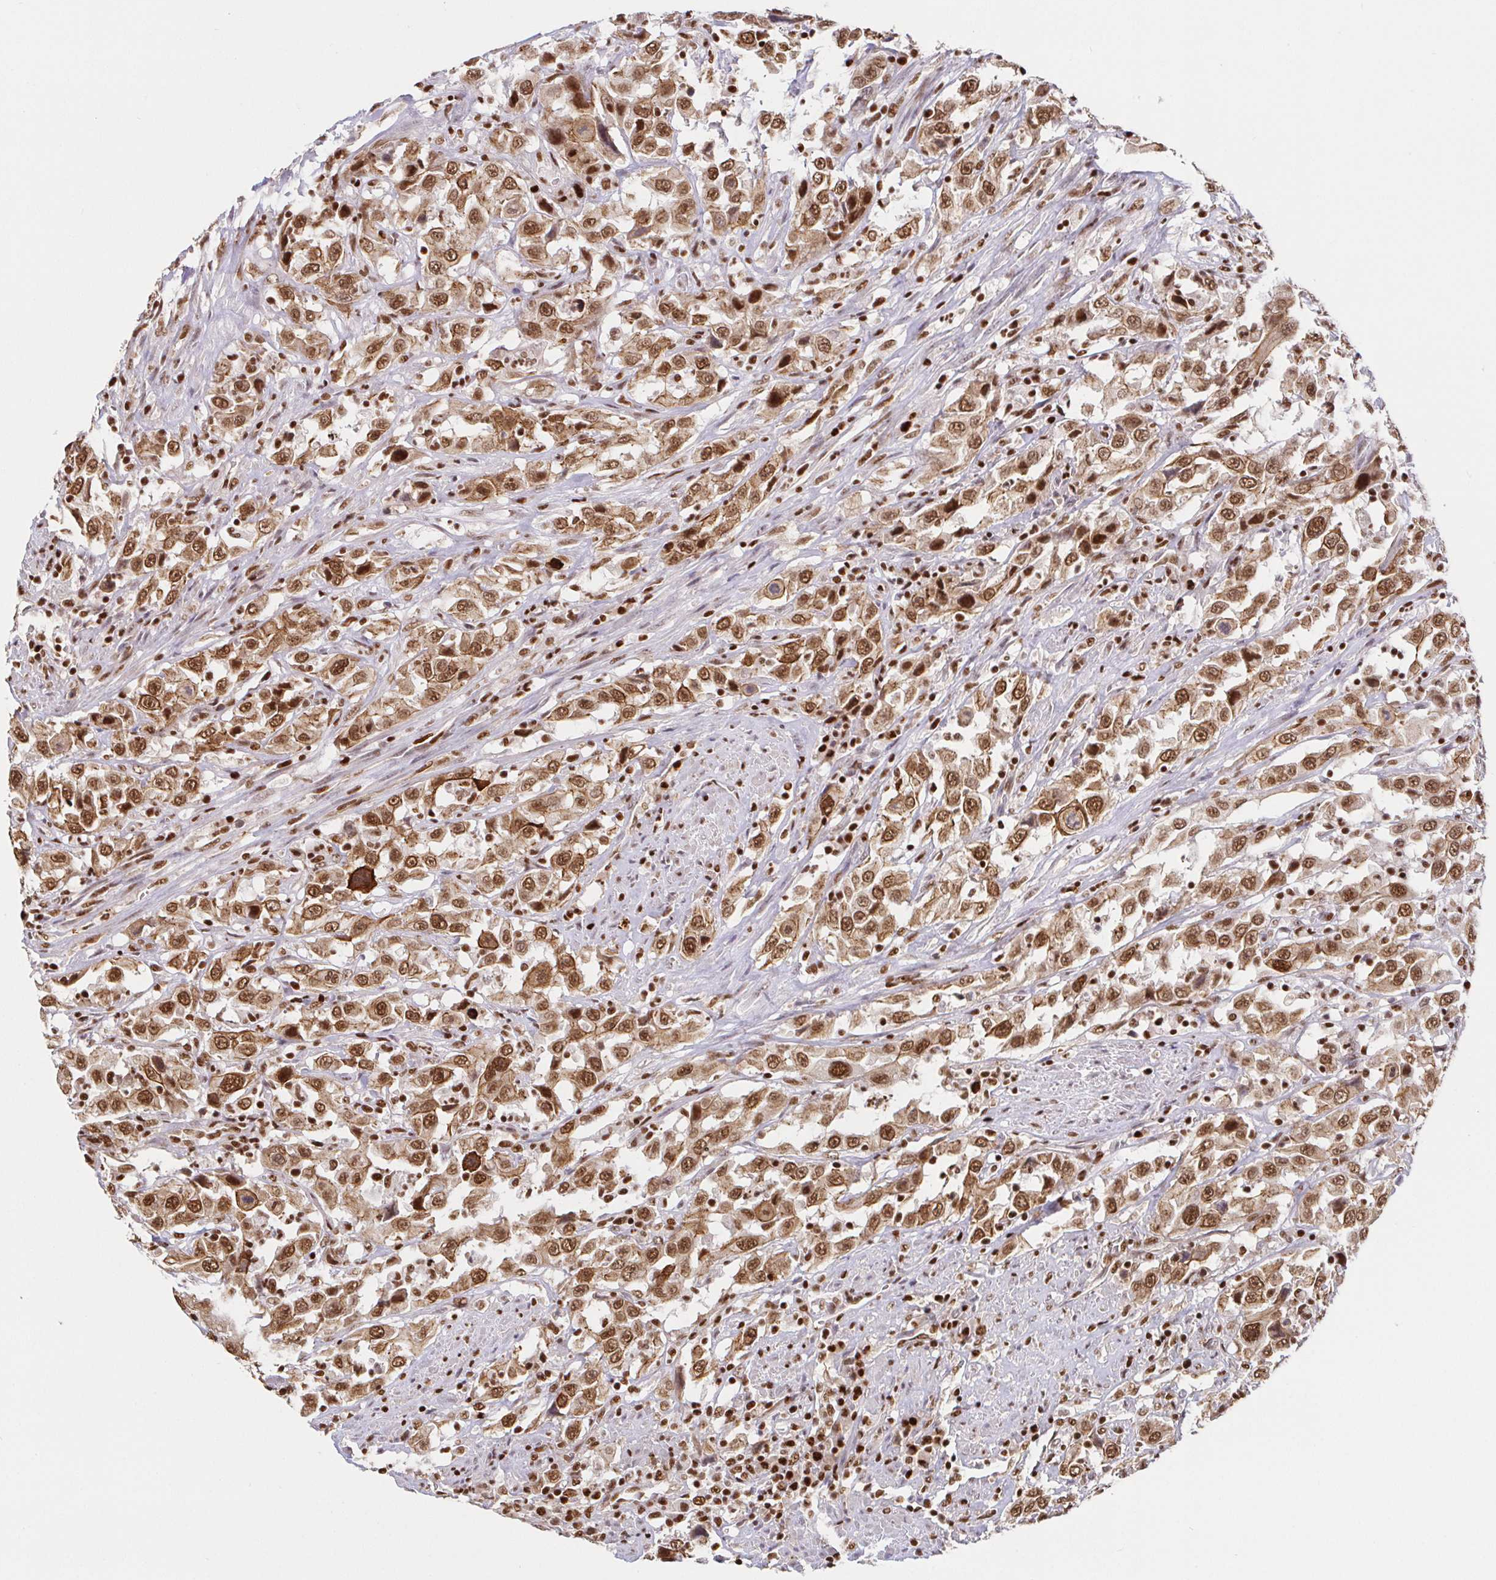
{"staining": {"intensity": "moderate", "quantity": ">75%", "location": "cytoplasmic/membranous,nuclear"}, "tissue": "urothelial cancer", "cell_type": "Tumor cells", "image_type": "cancer", "snomed": [{"axis": "morphology", "description": "Urothelial carcinoma, High grade"}, {"axis": "topography", "description": "Urinary bladder"}], "caption": "High-grade urothelial carcinoma stained with a protein marker displays moderate staining in tumor cells.", "gene": "SP3", "patient": {"sex": "male", "age": 61}}